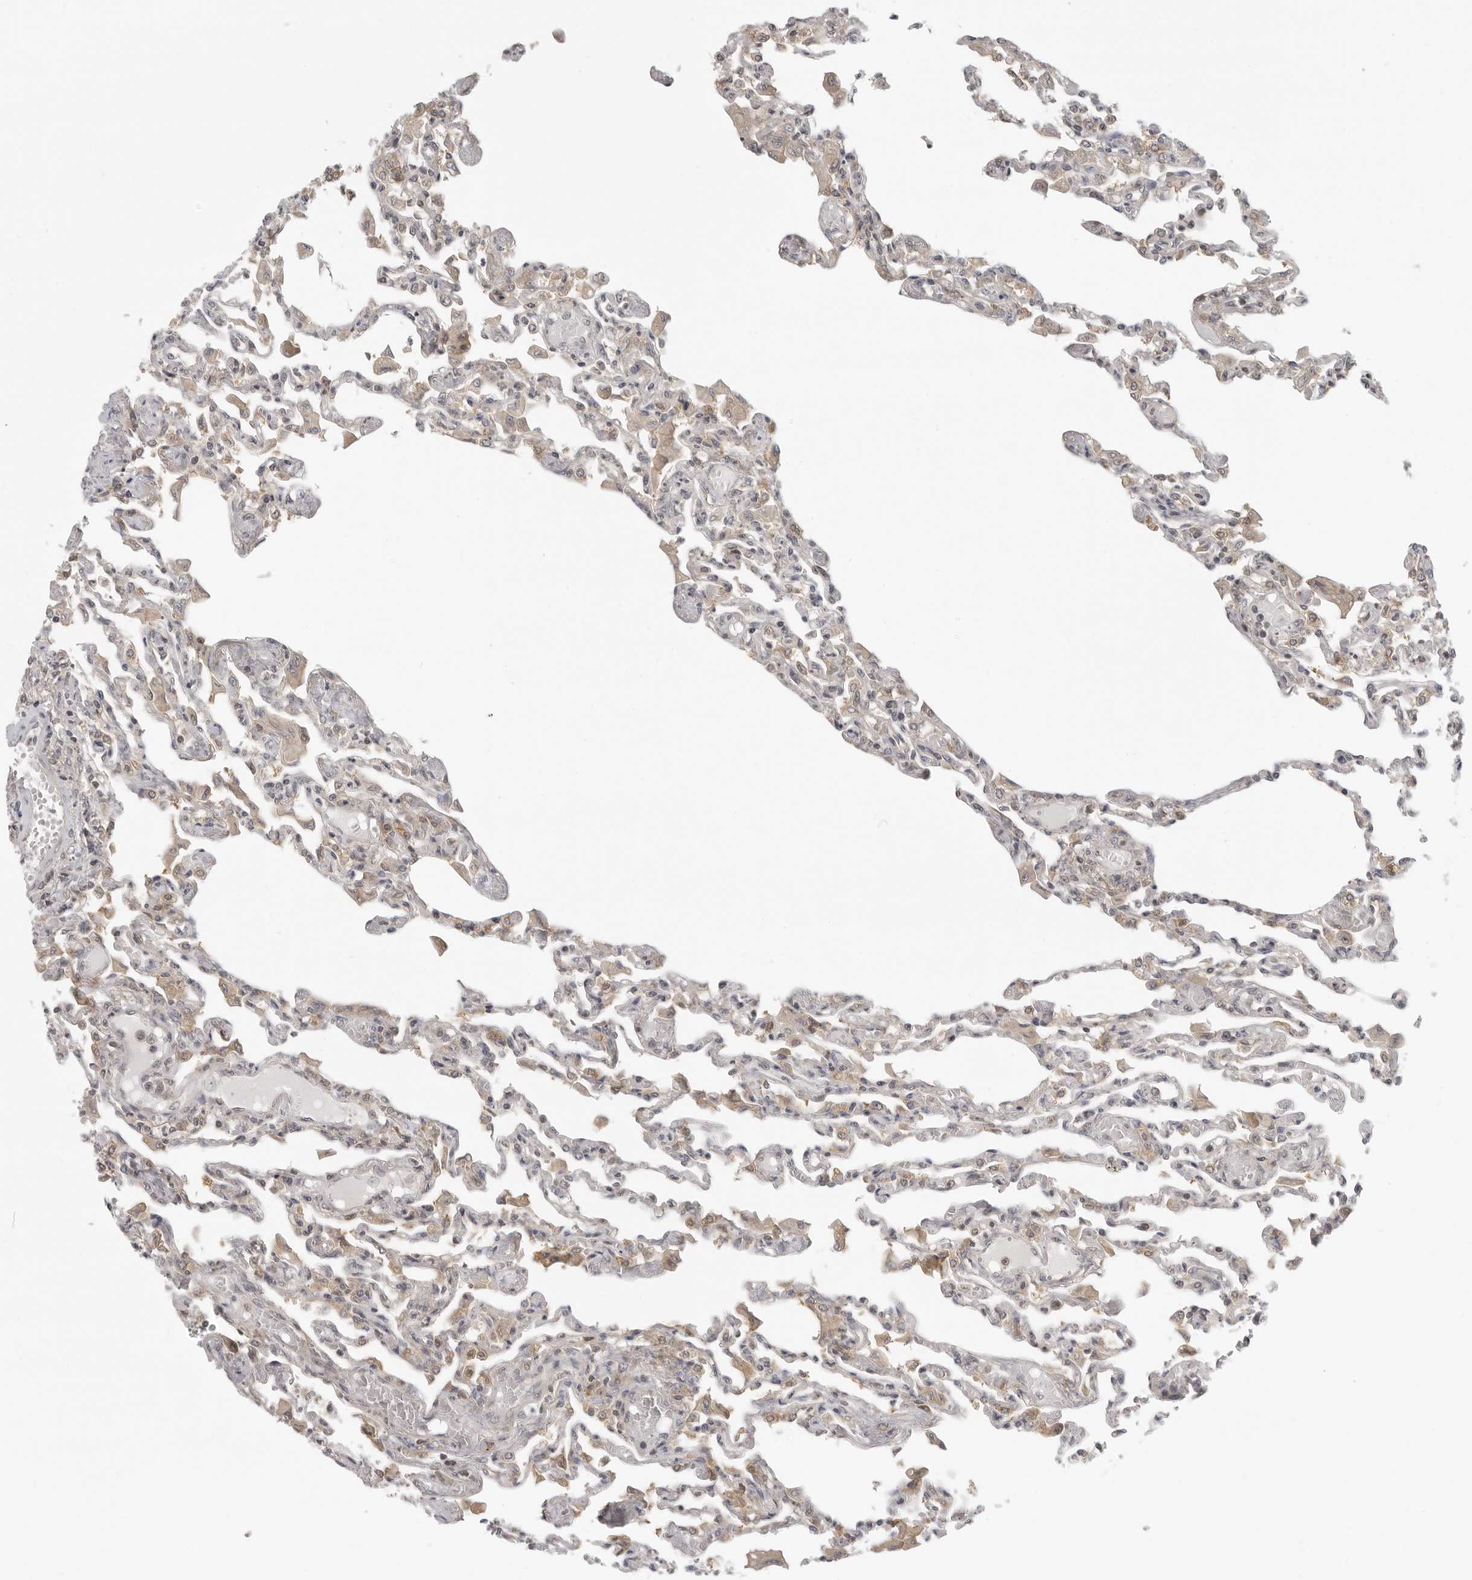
{"staining": {"intensity": "weak", "quantity": "<25%", "location": "cytoplasmic/membranous"}, "tissue": "lung", "cell_type": "Alveolar cells", "image_type": "normal", "snomed": [{"axis": "morphology", "description": "Normal tissue, NOS"}, {"axis": "topography", "description": "Bronchus"}, {"axis": "topography", "description": "Lung"}], "caption": "This is a histopathology image of immunohistochemistry staining of normal lung, which shows no positivity in alveolar cells.", "gene": "PRRC2A", "patient": {"sex": "female", "age": 49}}